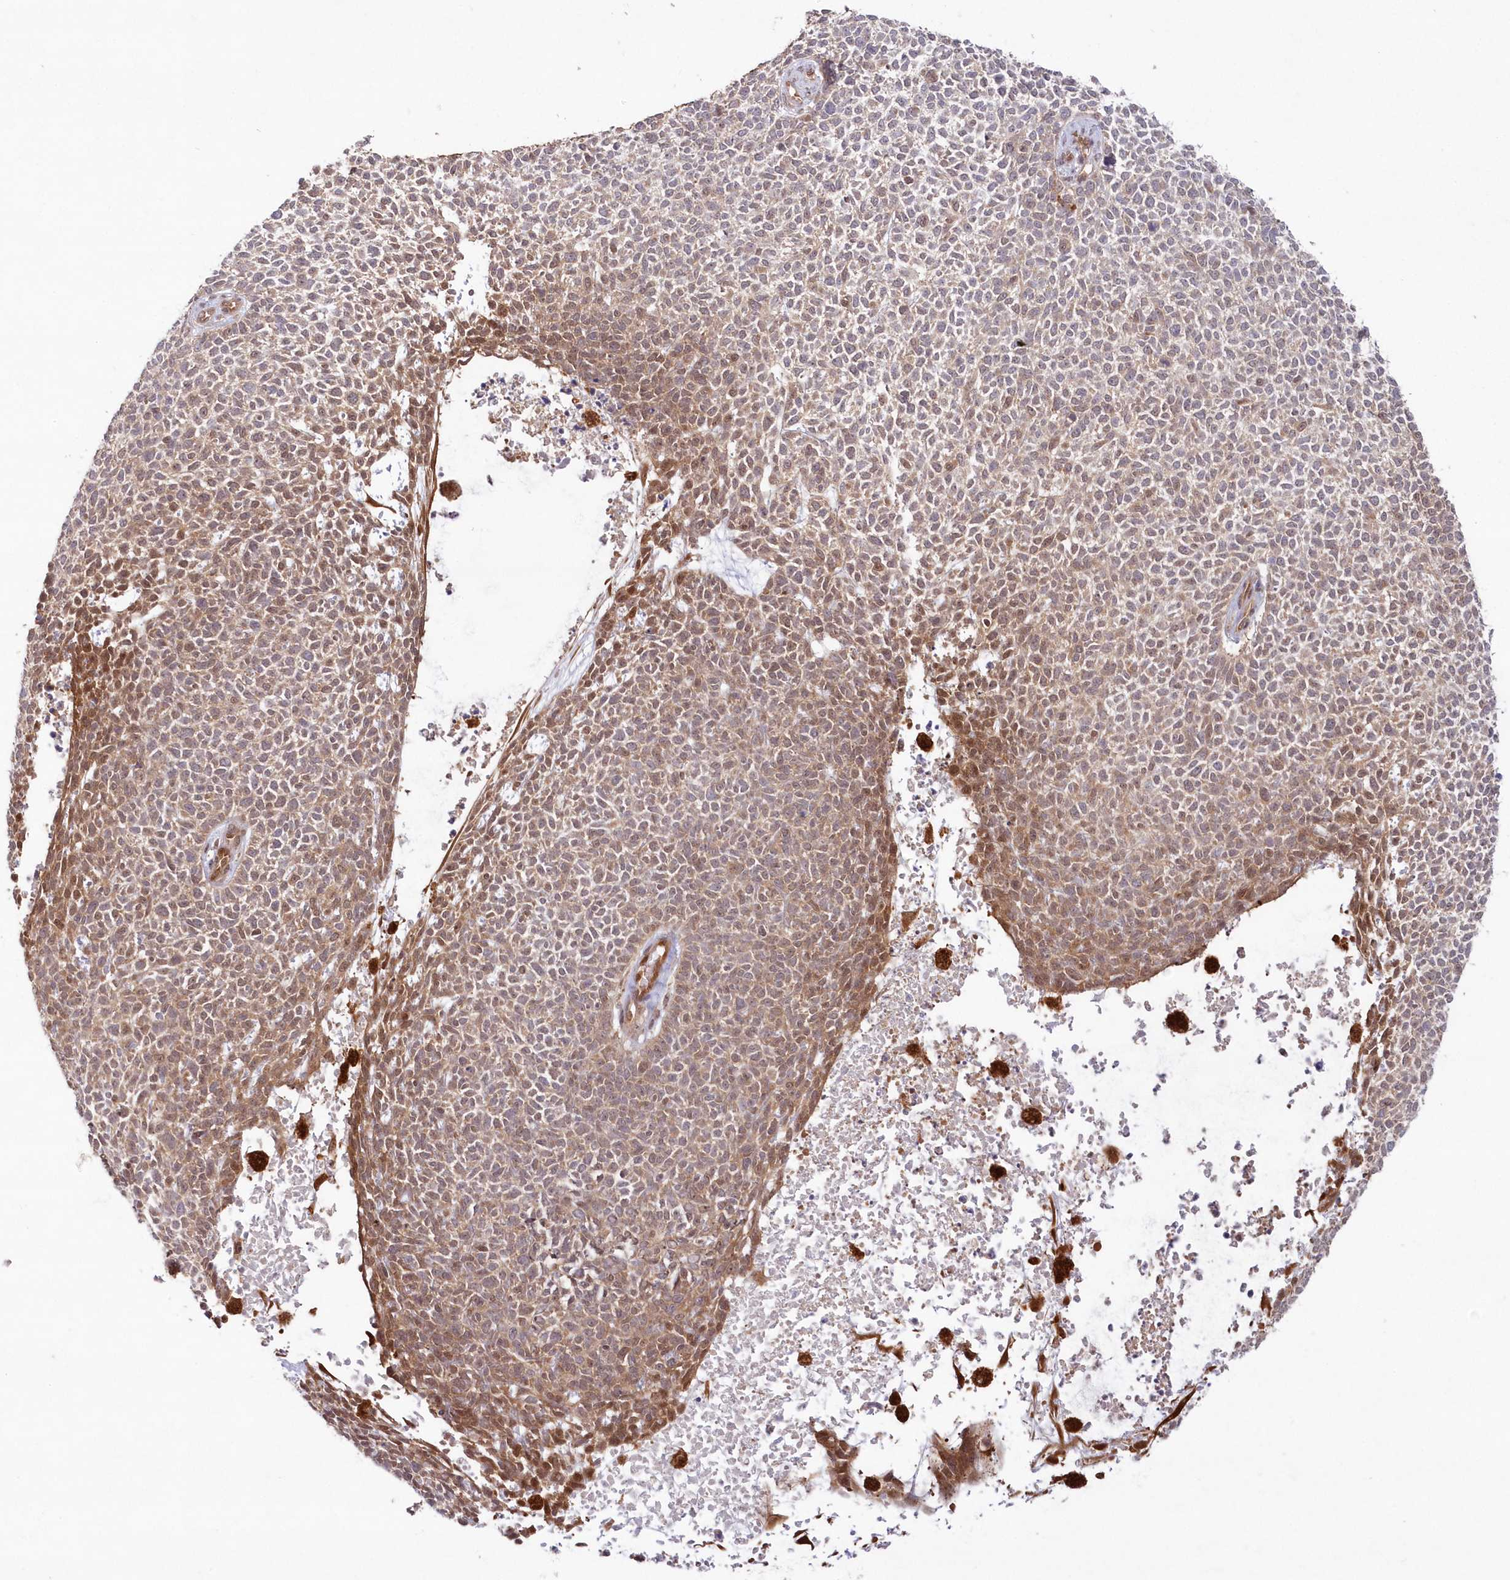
{"staining": {"intensity": "moderate", "quantity": "<25%", "location": "nuclear"}, "tissue": "skin cancer", "cell_type": "Tumor cells", "image_type": "cancer", "snomed": [{"axis": "morphology", "description": "Basal cell carcinoma"}, {"axis": "topography", "description": "Skin"}], "caption": "Immunohistochemistry of skin basal cell carcinoma reveals low levels of moderate nuclear expression in about <25% of tumor cells.", "gene": "GBE1", "patient": {"sex": "female", "age": 84}}